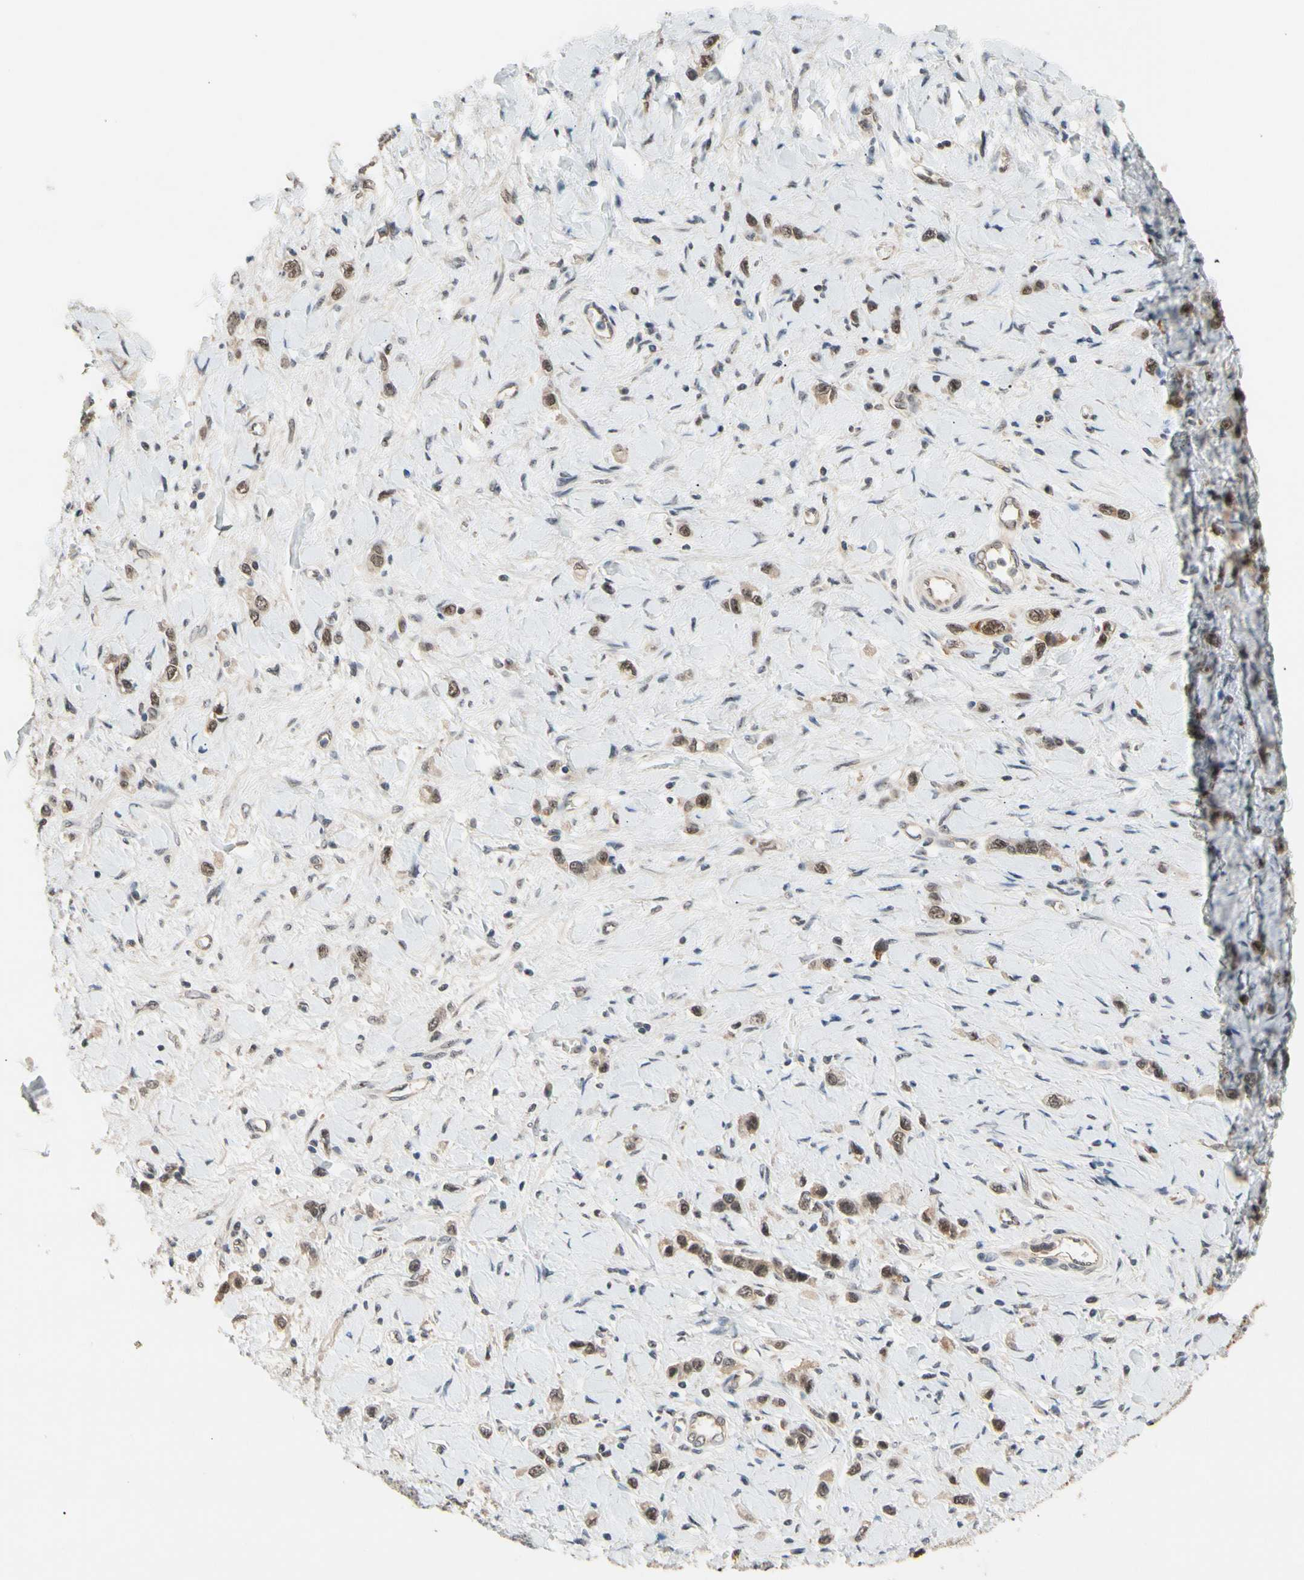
{"staining": {"intensity": "moderate", "quantity": ">75%", "location": "cytoplasmic/membranous,nuclear"}, "tissue": "stomach cancer", "cell_type": "Tumor cells", "image_type": "cancer", "snomed": [{"axis": "morphology", "description": "Normal tissue, NOS"}, {"axis": "morphology", "description": "Adenocarcinoma, NOS"}, {"axis": "topography", "description": "Stomach, upper"}, {"axis": "topography", "description": "Stomach"}], "caption": "Human stomach cancer (adenocarcinoma) stained for a protein (brown) demonstrates moderate cytoplasmic/membranous and nuclear positive staining in approximately >75% of tumor cells.", "gene": "NGEF", "patient": {"sex": "female", "age": 65}}